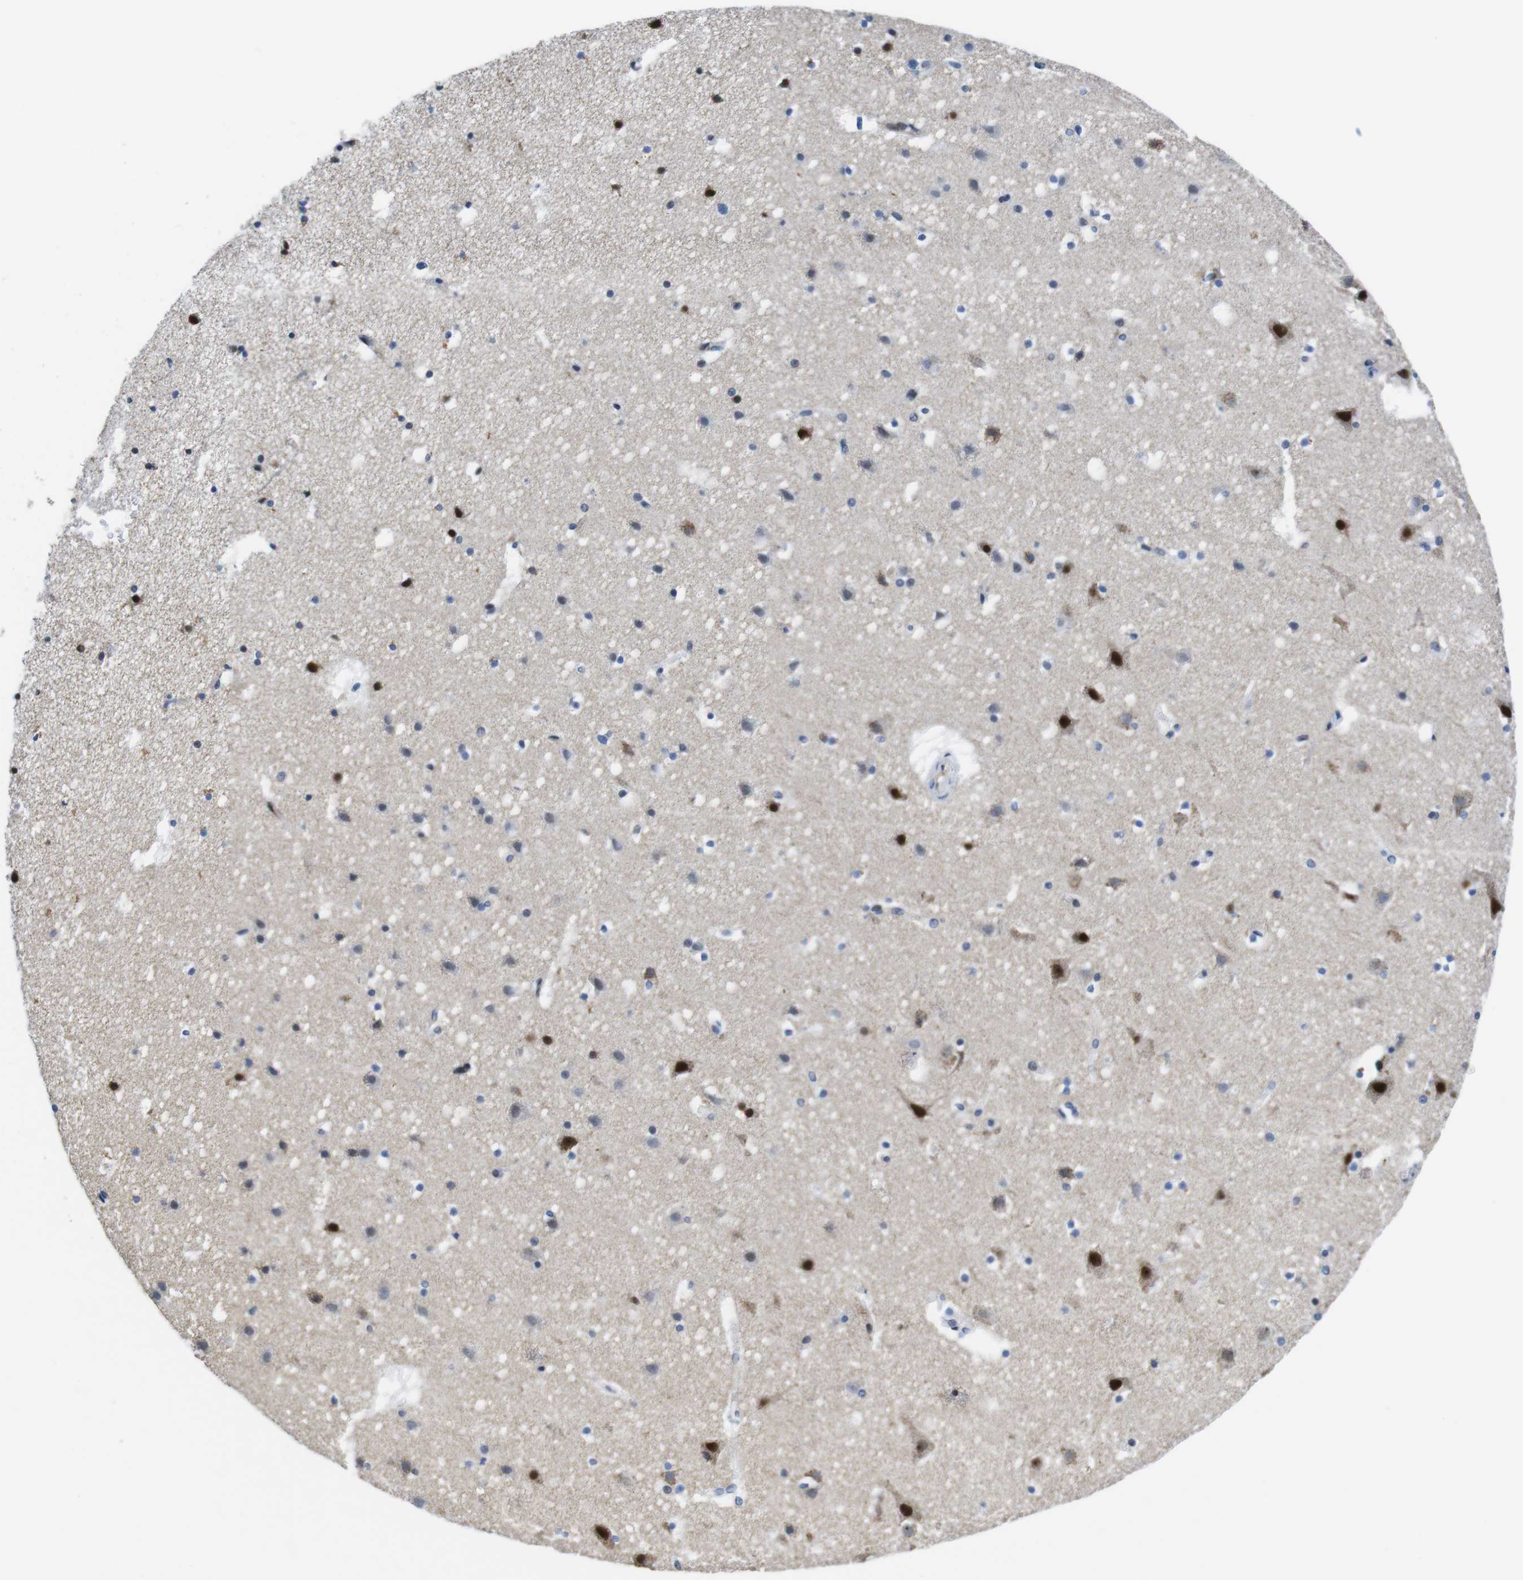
{"staining": {"intensity": "negative", "quantity": "none", "location": "none"}, "tissue": "cerebral cortex", "cell_type": "Endothelial cells", "image_type": "normal", "snomed": [{"axis": "morphology", "description": "Normal tissue, NOS"}, {"axis": "topography", "description": "Cerebral cortex"}], "caption": "Endothelial cells are negative for brown protein staining in benign cerebral cortex.", "gene": "MLH1", "patient": {"sex": "male", "age": 45}}